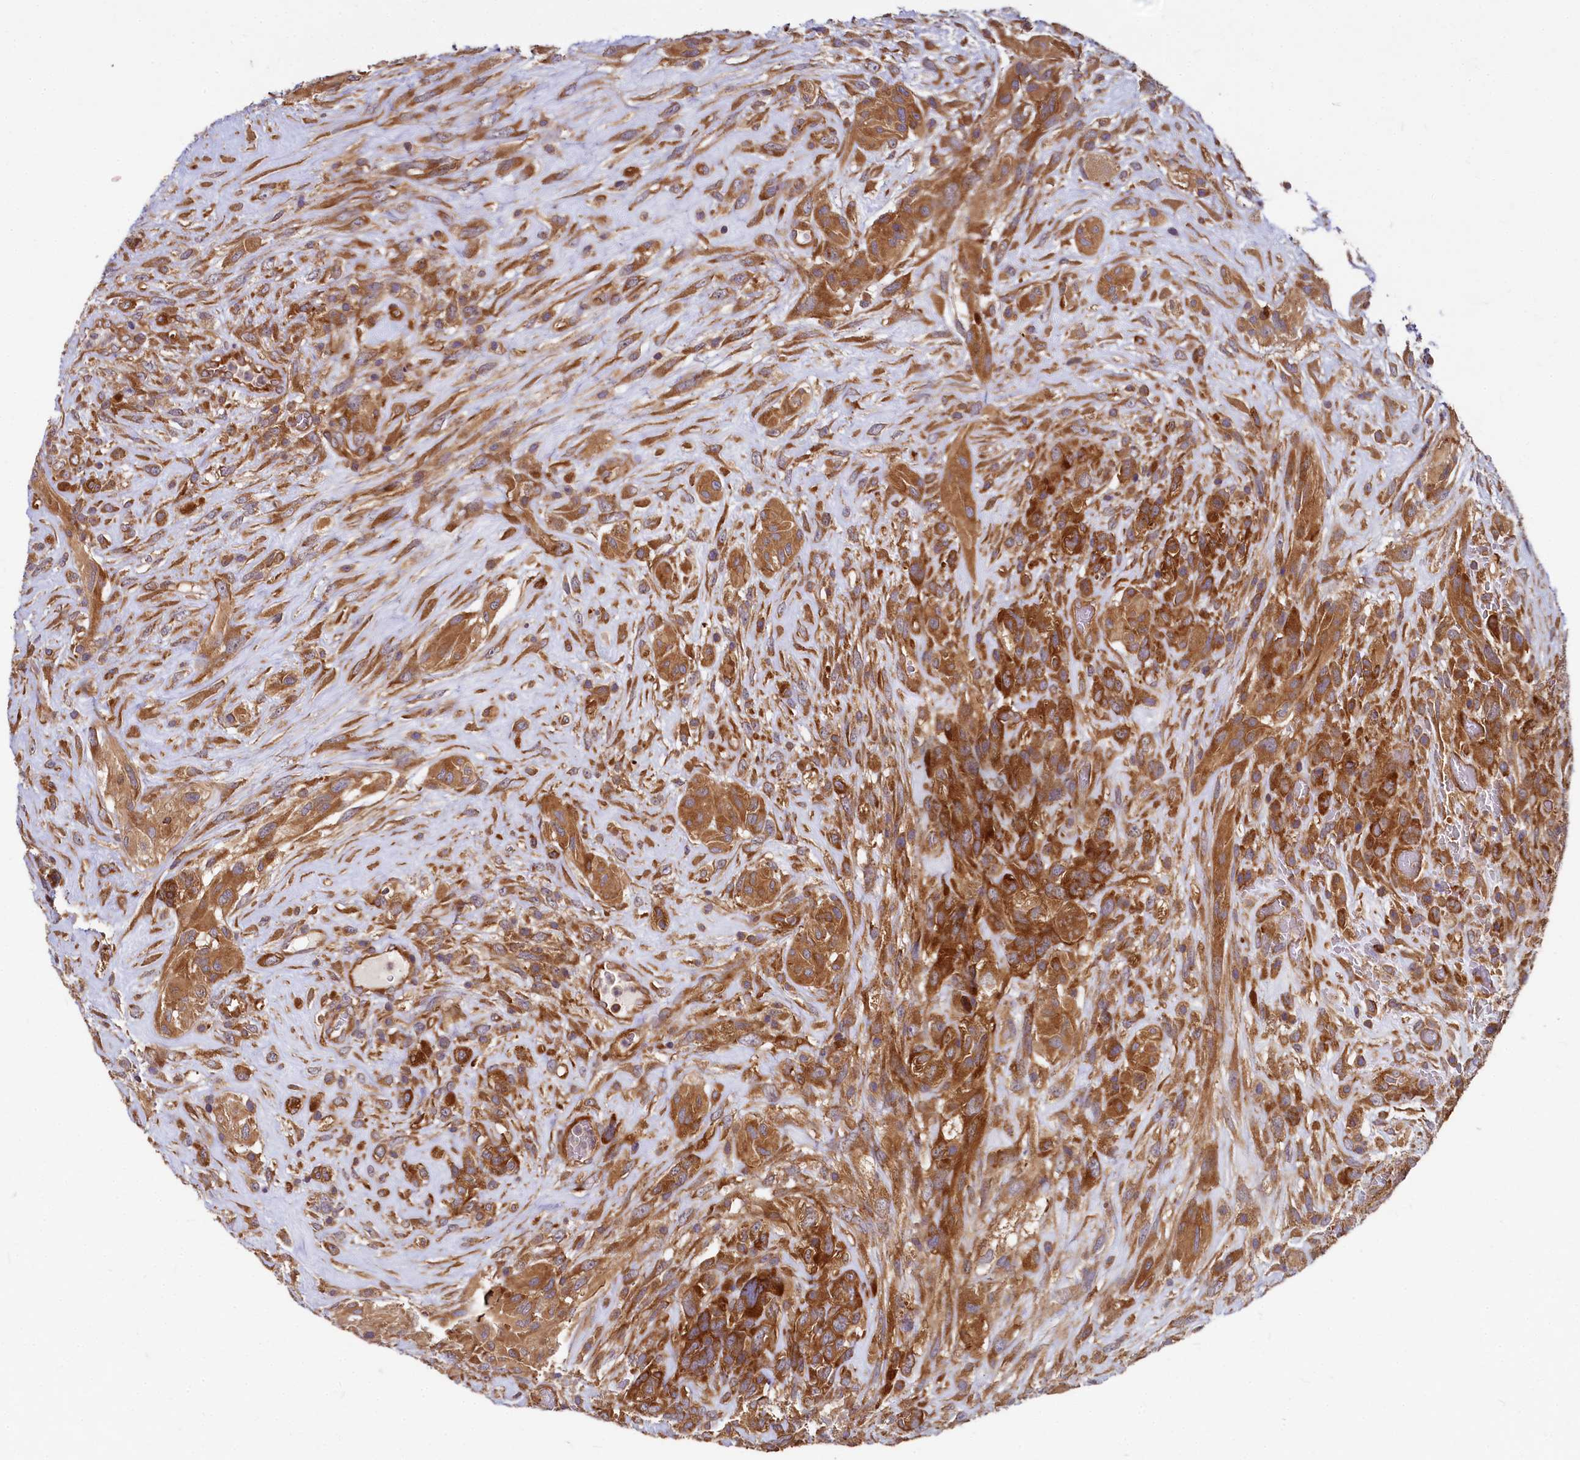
{"staining": {"intensity": "strong", "quantity": ">75%", "location": "cytoplasmic/membranous"}, "tissue": "glioma", "cell_type": "Tumor cells", "image_type": "cancer", "snomed": [{"axis": "morphology", "description": "Glioma, malignant, High grade"}, {"axis": "topography", "description": "Brain"}], "caption": "Protein expression analysis of malignant glioma (high-grade) displays strong cytoplasmic/membranous positivity in about >75% of tumor cells. The staining is performed using DAB brown chromogen to label protein expression. The nuclei are counter-stained blue using hematoxylin.", "gene": "EIF2B2", "patient": {"sex": "male", "age": 61}}